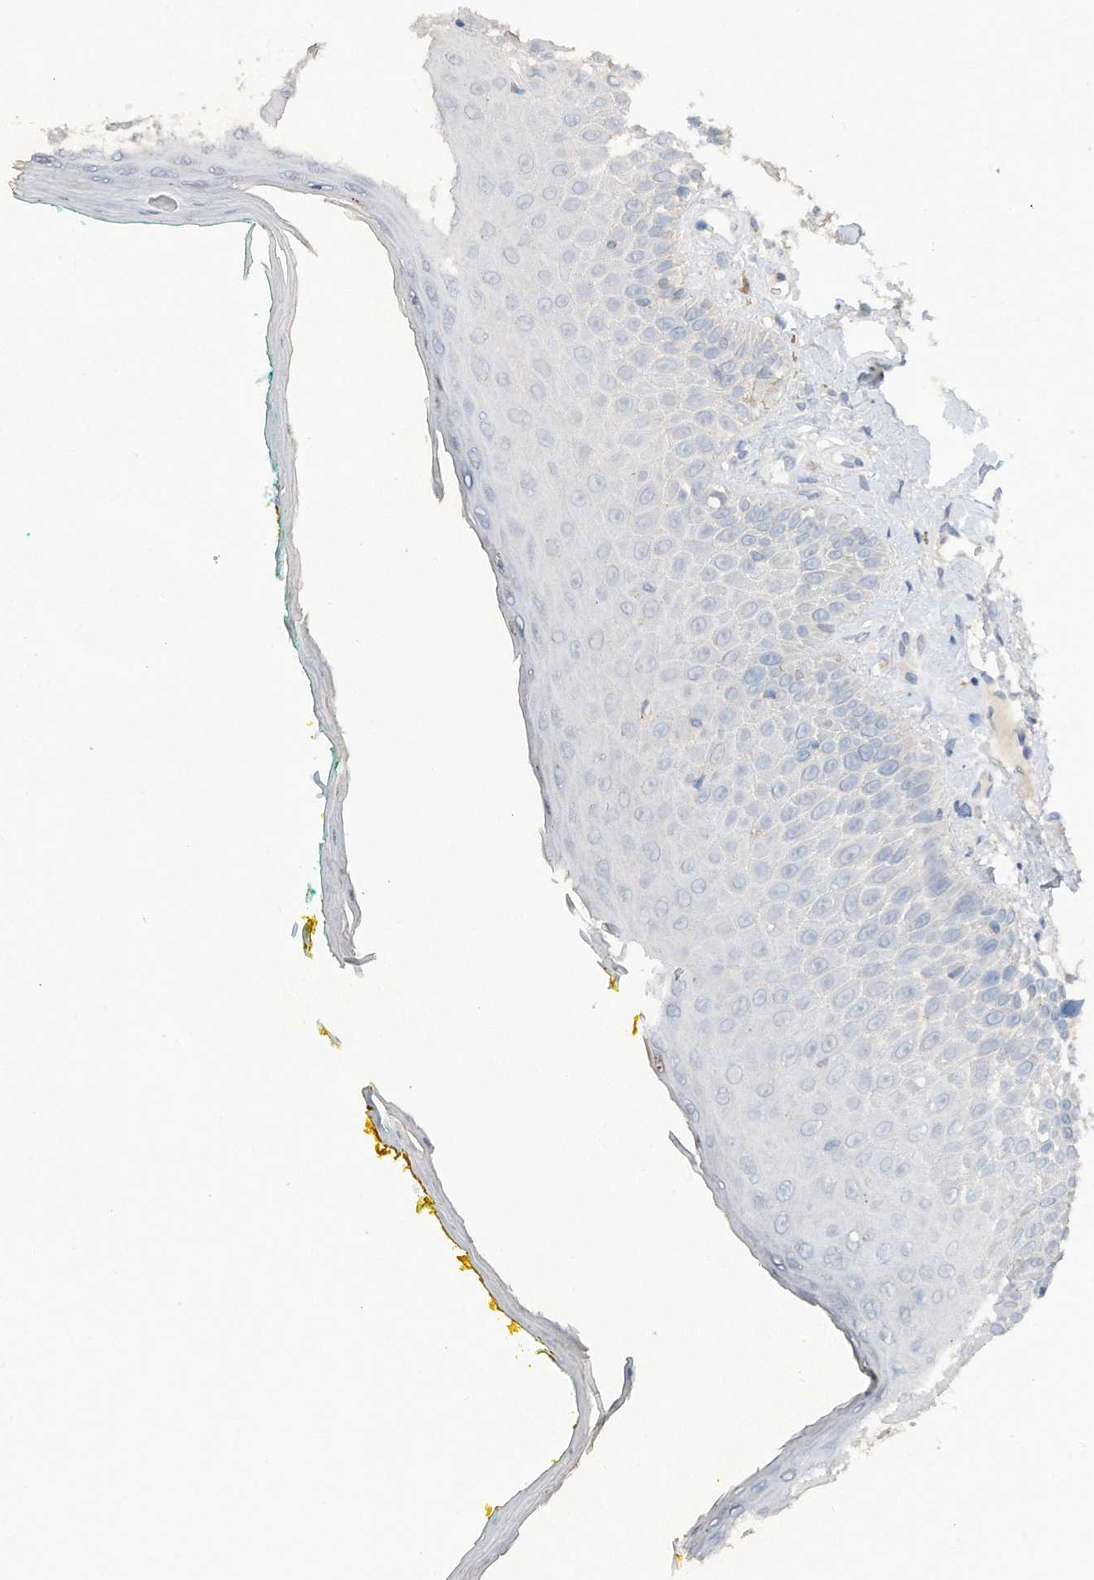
{"staining": {"intensity": "negative", "quantity": "none", "location": "none"}, "tissue": "oral mucosa", "cell_type": "Squamous epithelial cells", "image_type": "normal", "snomed": [{"axis": "morphology", "description": "Normal tissue, NOS"}, {"axis": "topography", "description": "Oral tissue"}], "caption": "This is an immunohistochemistry (IHC) image of benign oral mucosa. There is no positivity in squamous epithelial cells.", "gene": "HAS3", "patient": {"sex": "female", "age": 70}}